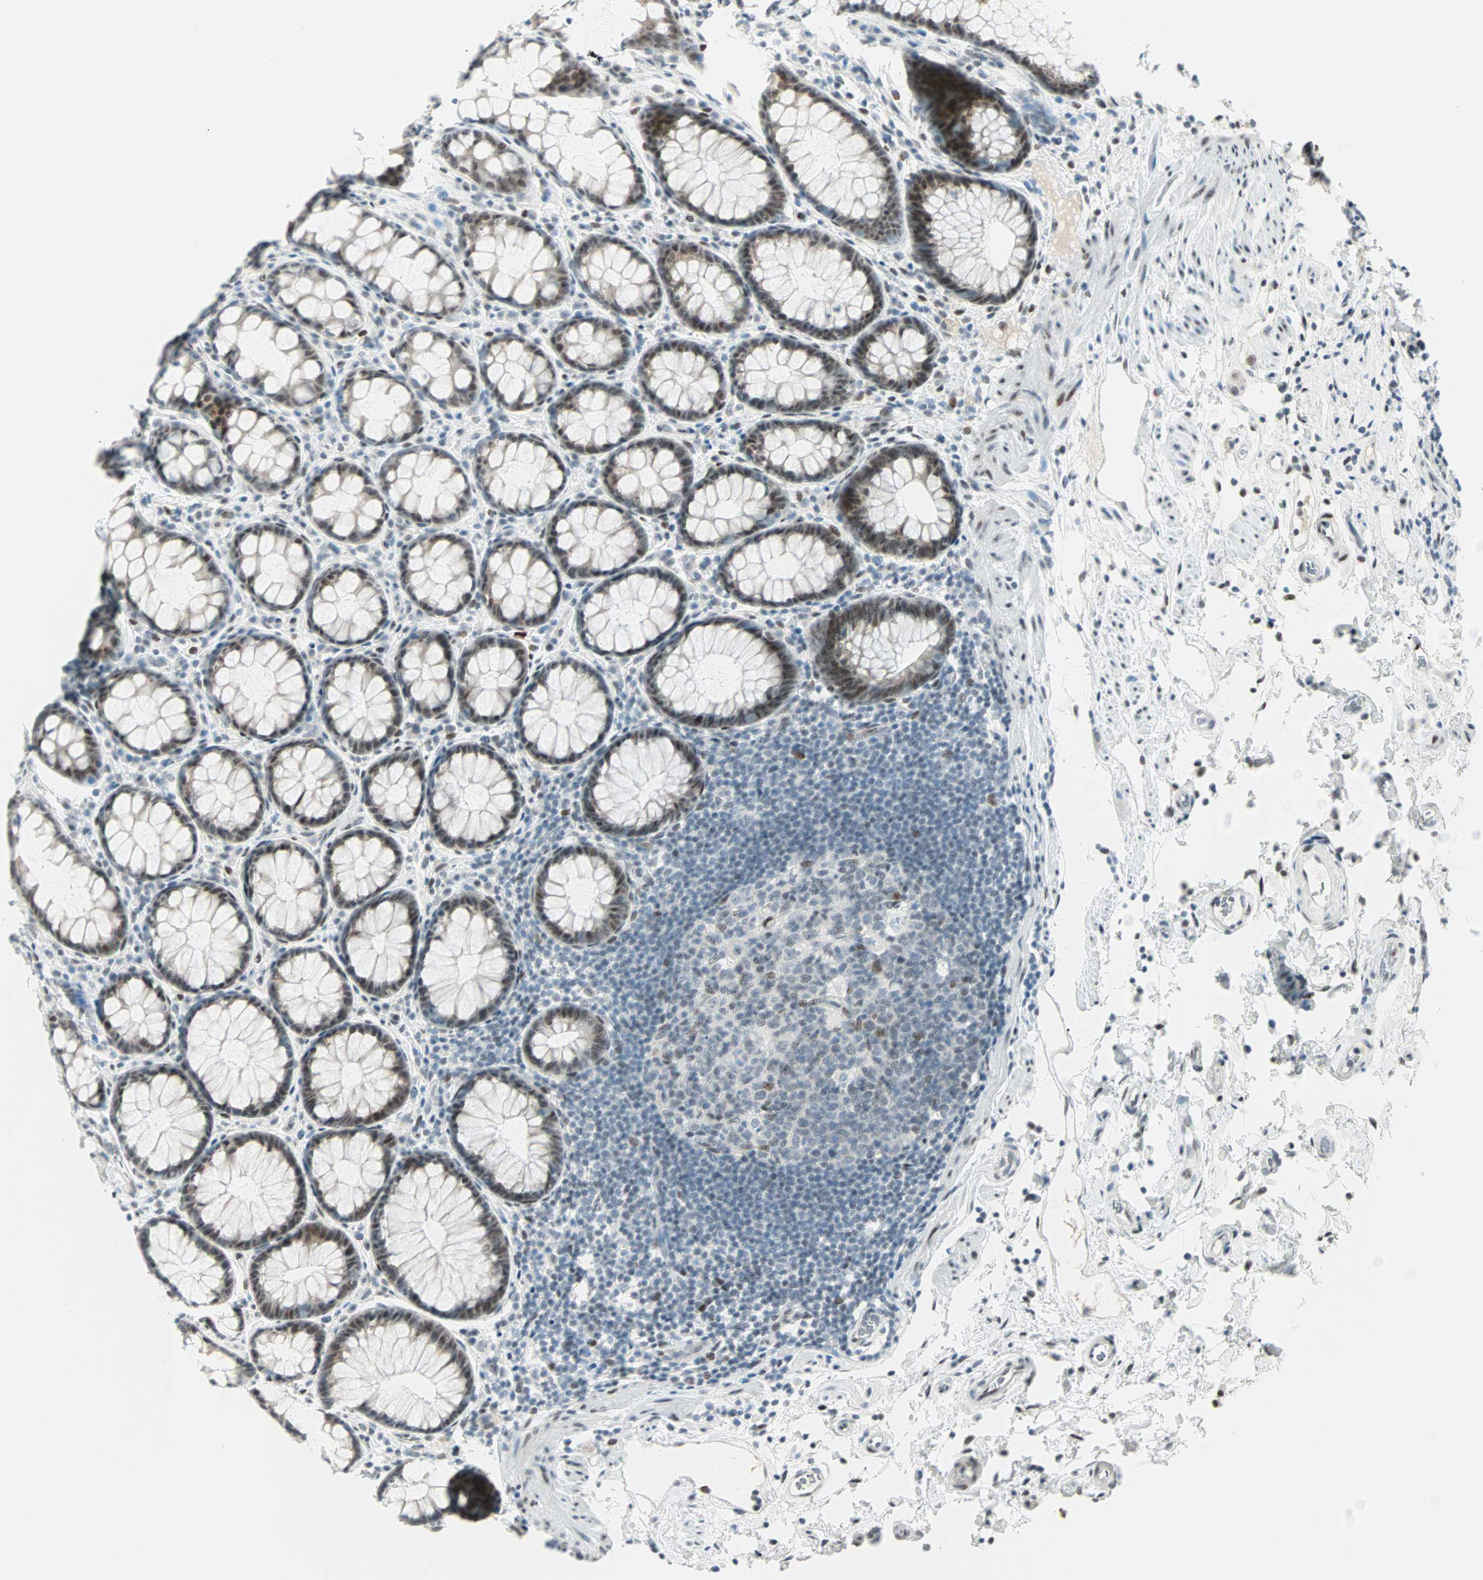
{"staining": {"intensity": "weak", "quantity": "25%-75%", "location": "nuclear"}, "tissue": "rectum", "cell_type": "Glandular cells", "image_type": "normal", "snomed": [{"axis": "morphology", "description": "Normal tissue, NOS"}, {"axis": "topography", "description": "Rectum"}], "caption": "Immunohistochemical staining of normal rectum exhibits low levels of weak nuclear positivity in approximately 25%-75% of glandular cells. (IHC, brightfield microscopy, high magnification).", "gene": "PKNOX1", "patient": {"sex": "male", "age": 92}}